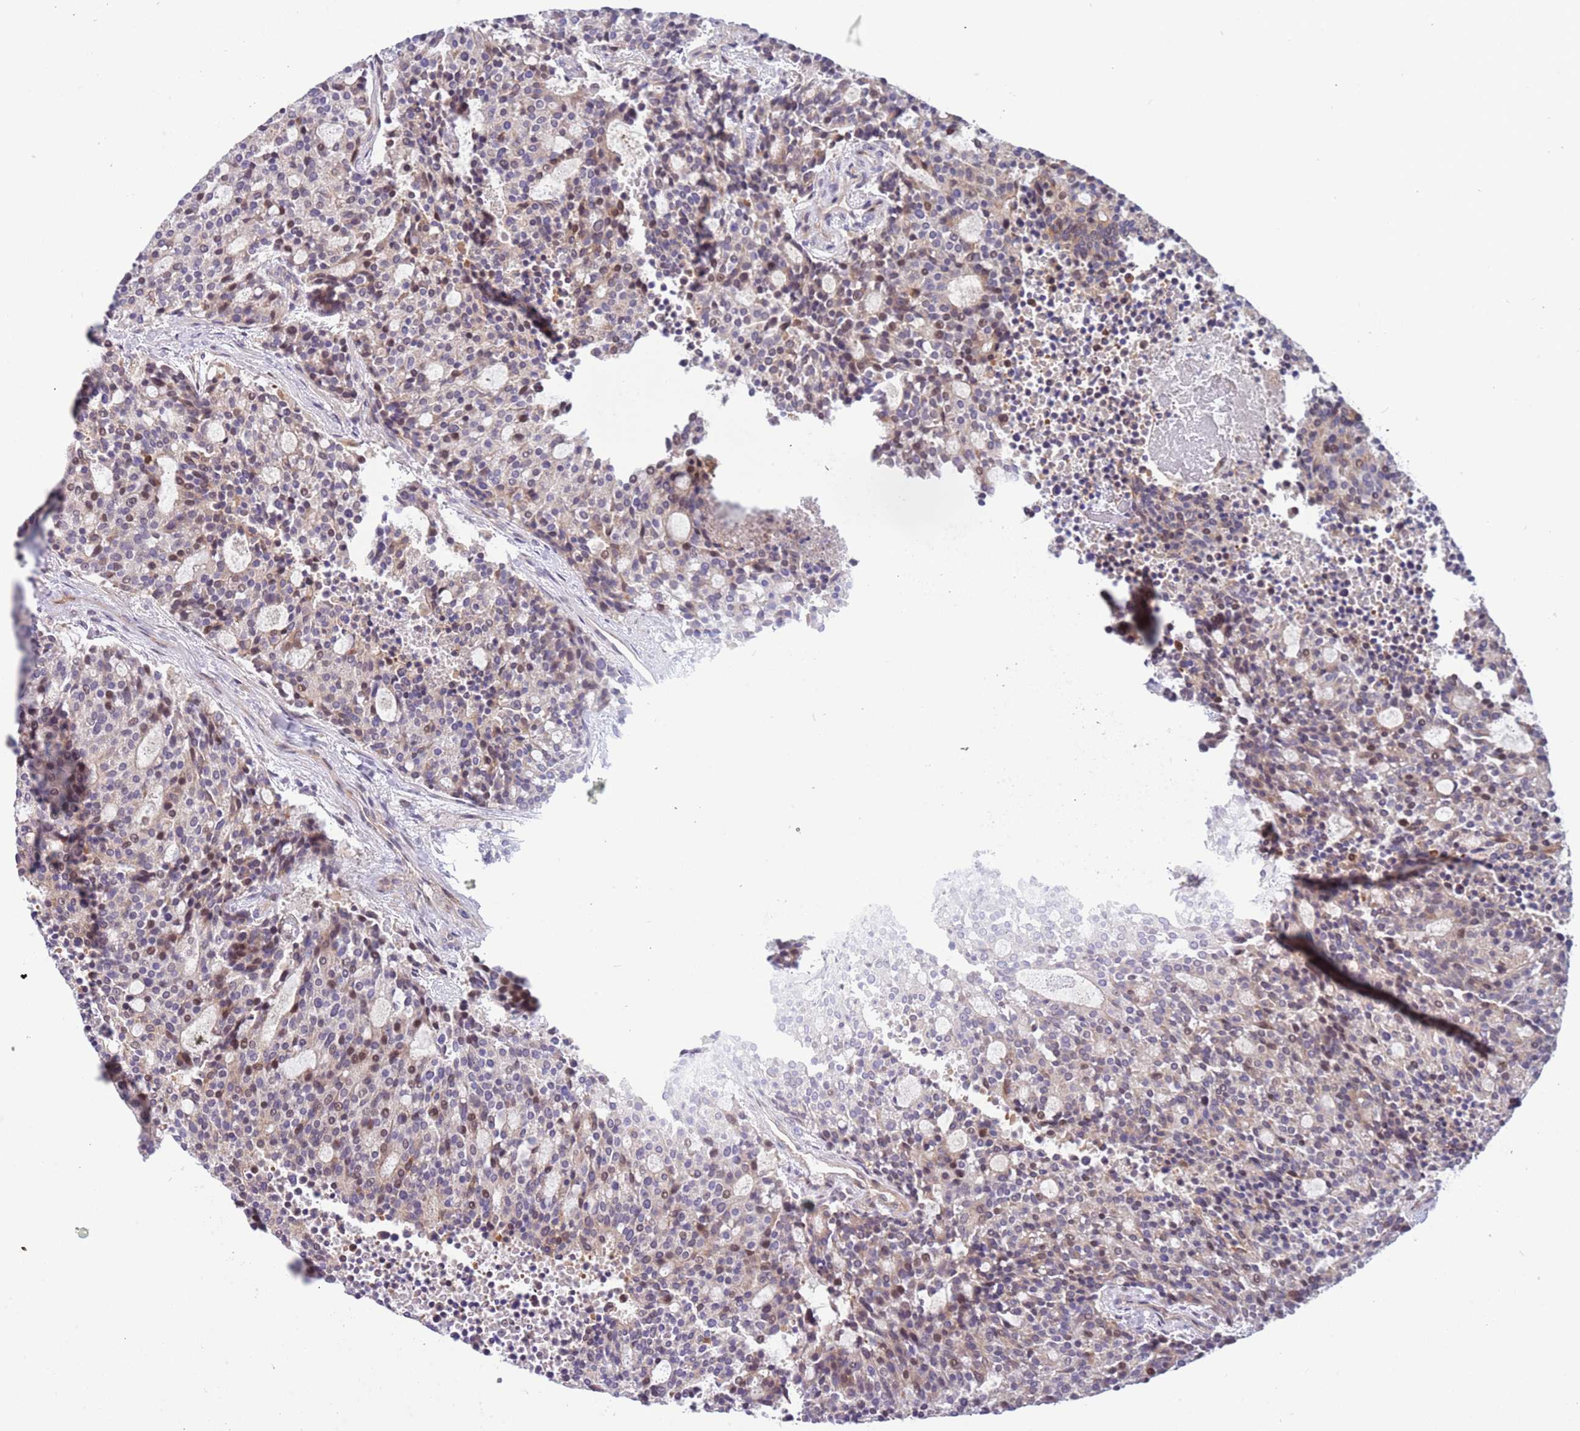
{"staining": {"intensity": "moderate", "quantity": "<25%", "location": "cytoplasmic/membranous,nuclear"}, "tissue": "carcinoid", "cell_type": "Tumor cells", "image_type": "cancer", "snomed": [{"axis": "morphology", "description": "Carcinoid, malignant, NOS"}, {"axis": "topography", "description": "Pancreas"}], "caption": "A brown stain highlights moderate cytoplasmic/membranous and nuclear positivity of a protein in human carcinoid tumor cells. (IHC, brightfield microscopy, high magnification).", "gene": "ITGB6", "patient": {"sex": "female", "age": 54}}